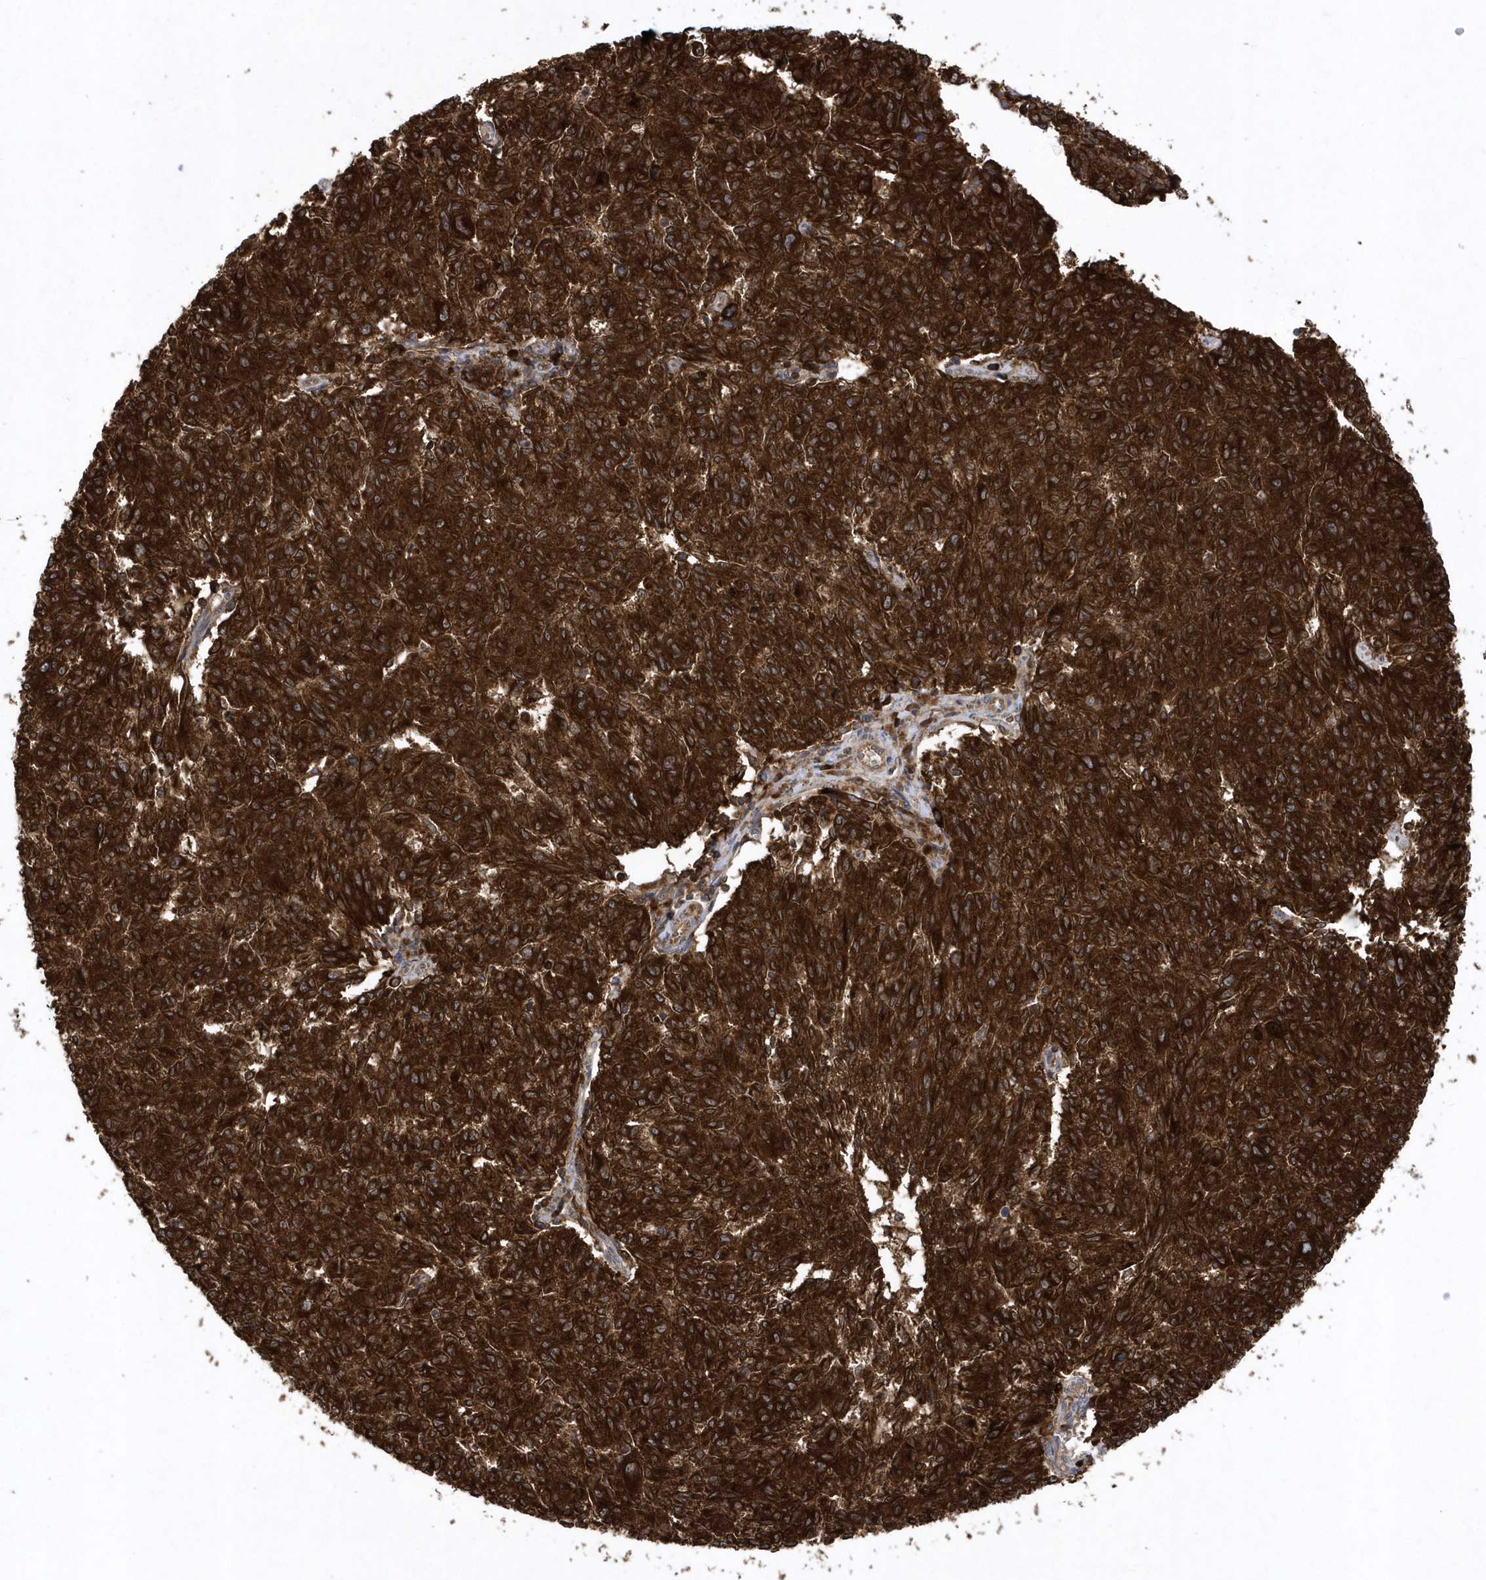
{"staining": {"intensity": "strong", "quantity": ">75%", "location": "cytoplasmic/membranous"}, "tissue": "melanoma", "cell_type": "Tumor cells", "image_type": "cancer", "snomed": [{"axis": "morphology", "description": "Malignant melanoma, NOS"}, {"axis": "topography", "description": "Skin"}], "caption": "This histopathology image demonstrates melanoma stained with immunohistochemistry (IHC) to label a protein in brown. The cytoplasmic/membranous of tumor cells show strong positivity for the protein. Nuclei are counter-stained blue.", "gene": "PAICS", "patient": {"sex": "female", "age": 72}}